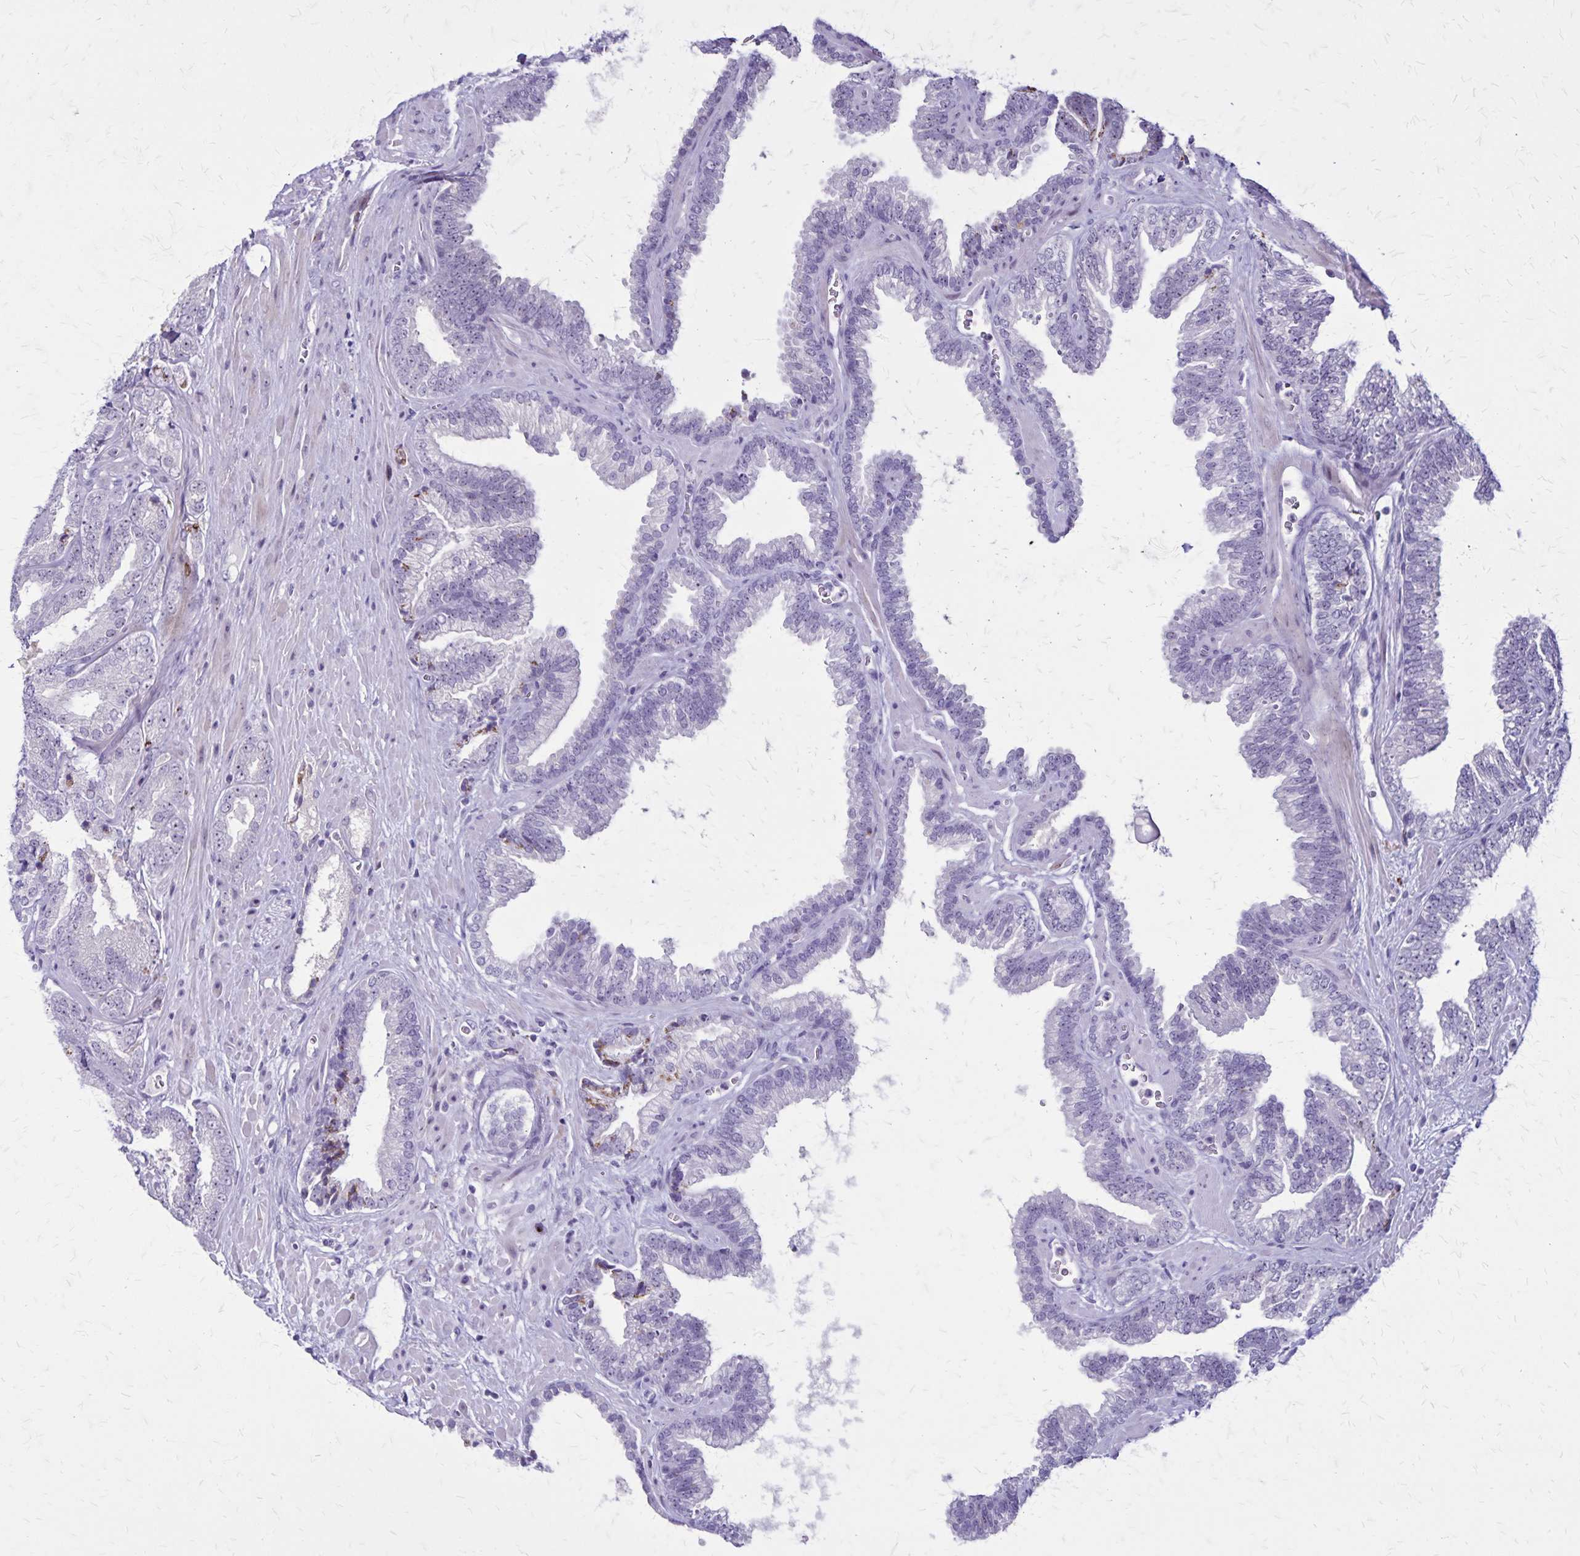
{"staining": {"intensity": "negative", "quantity": "none", "location": "none"}, "tissue": "prostate cancer", "cell_type": "Tumor cells", "image_type": "cancer", "snomed": [{"axis": "morphology", "description": "Adenocarcinoma, High grade"}, {"axis": "topography", "description": "Prostate"}], "caption": "IHC histopathology image of prostate cancer (high-grade adenocarcinoma) stained for a protein (brown), which displays no expression in tumor cells.", "gene": "OR51B5", "patient": {"sex": "male", "age": 68}}